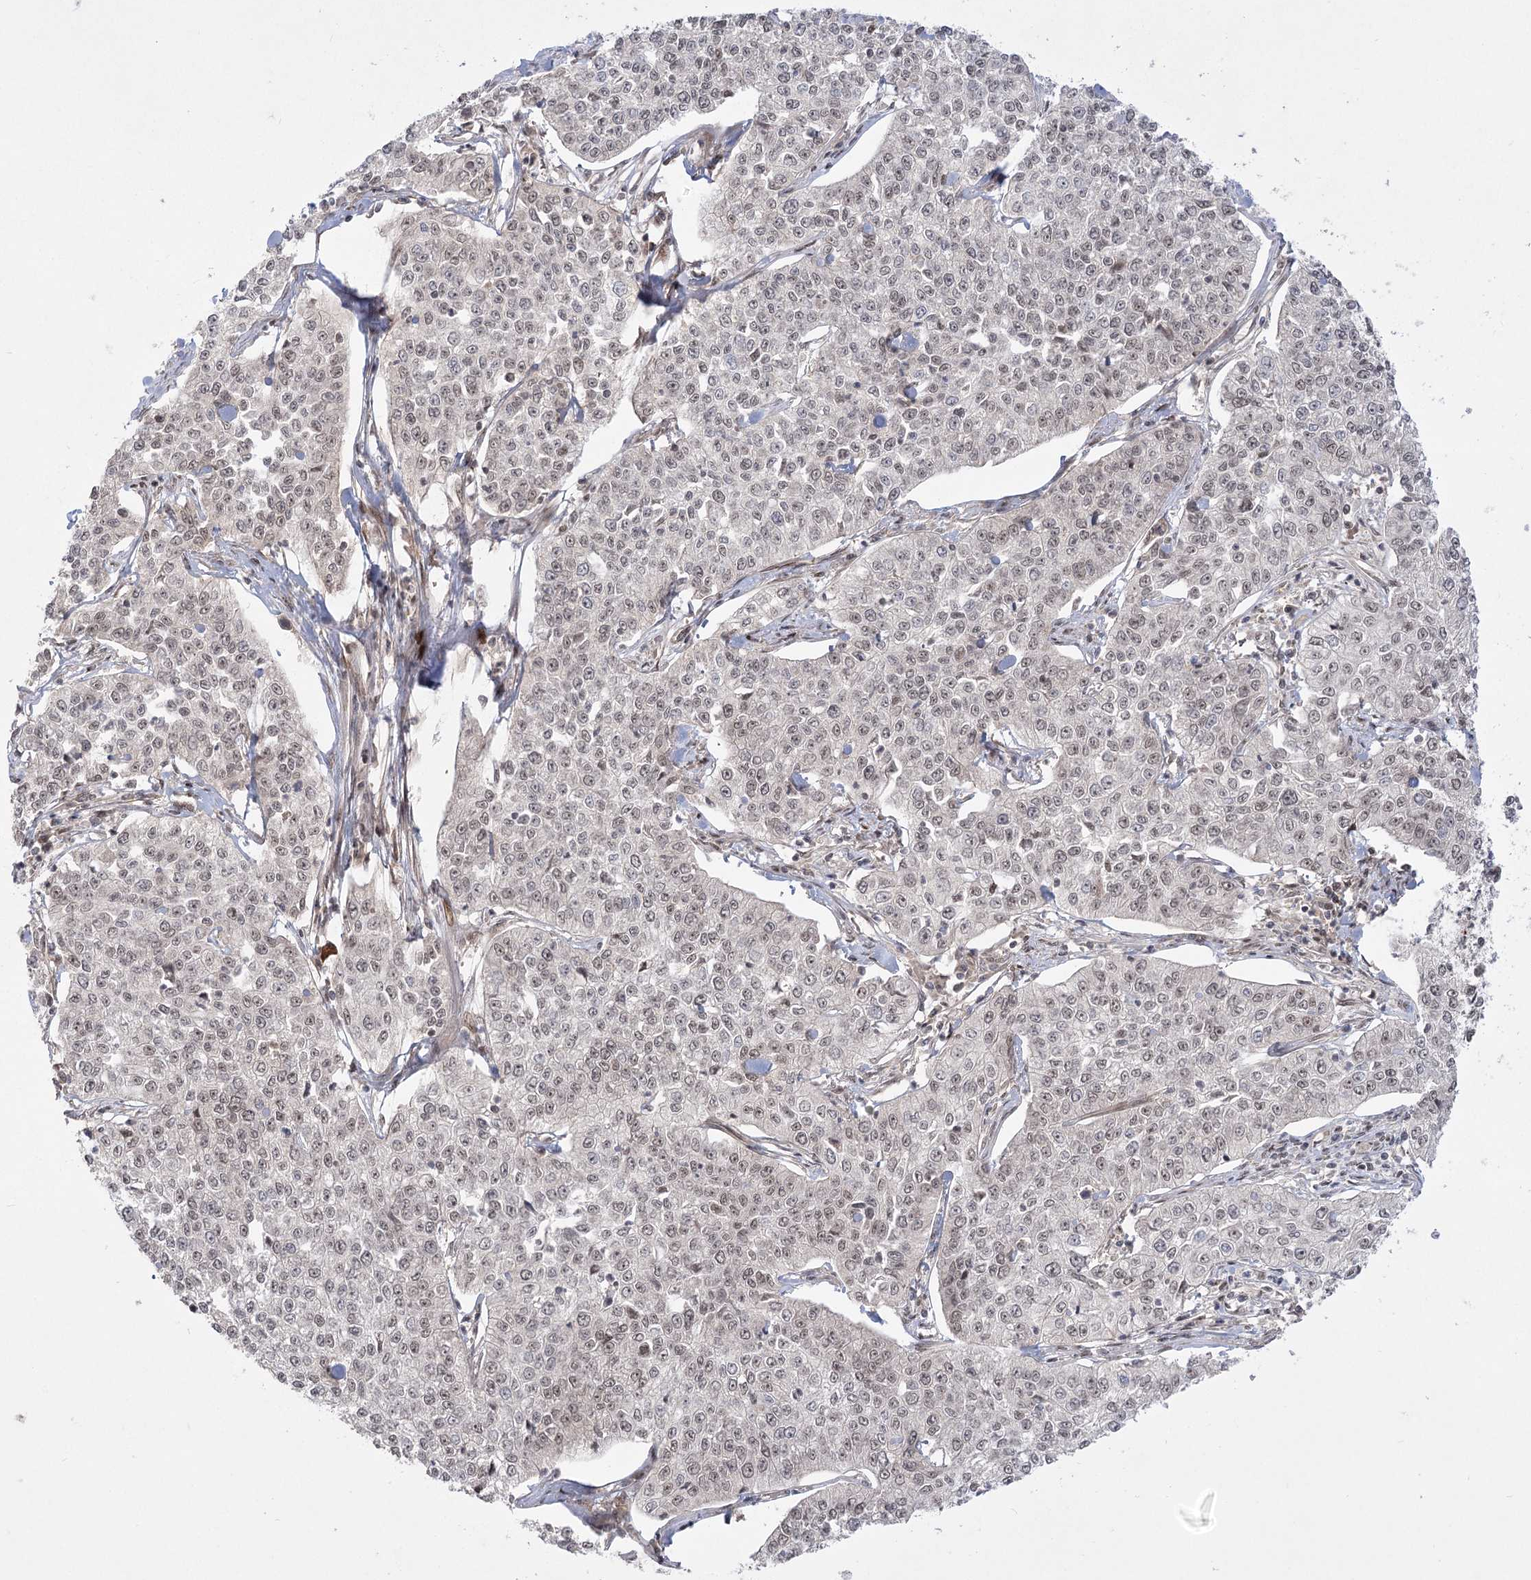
{"staining": {"intensity": "weak", "quantity": "25%-75%", "location": "nuclear"}, "tissue": "cervical cancer", "cell_type": "Tumor cells", "image_type": "cancer", "snomed": [{"axis": "morphology", "description": "Squamous cell carcinoma, NOS"}, {"axis": "topography", "description": "Cervix"}], "caption": "Protein staining of cervical cancer (squamous cell carcinoma) tissue exhibits weak nuclear positivity in approximately 25%-75% of tumor cells.", "gene": "HELQ", "patient": {"sex": "female", "age": 35}}